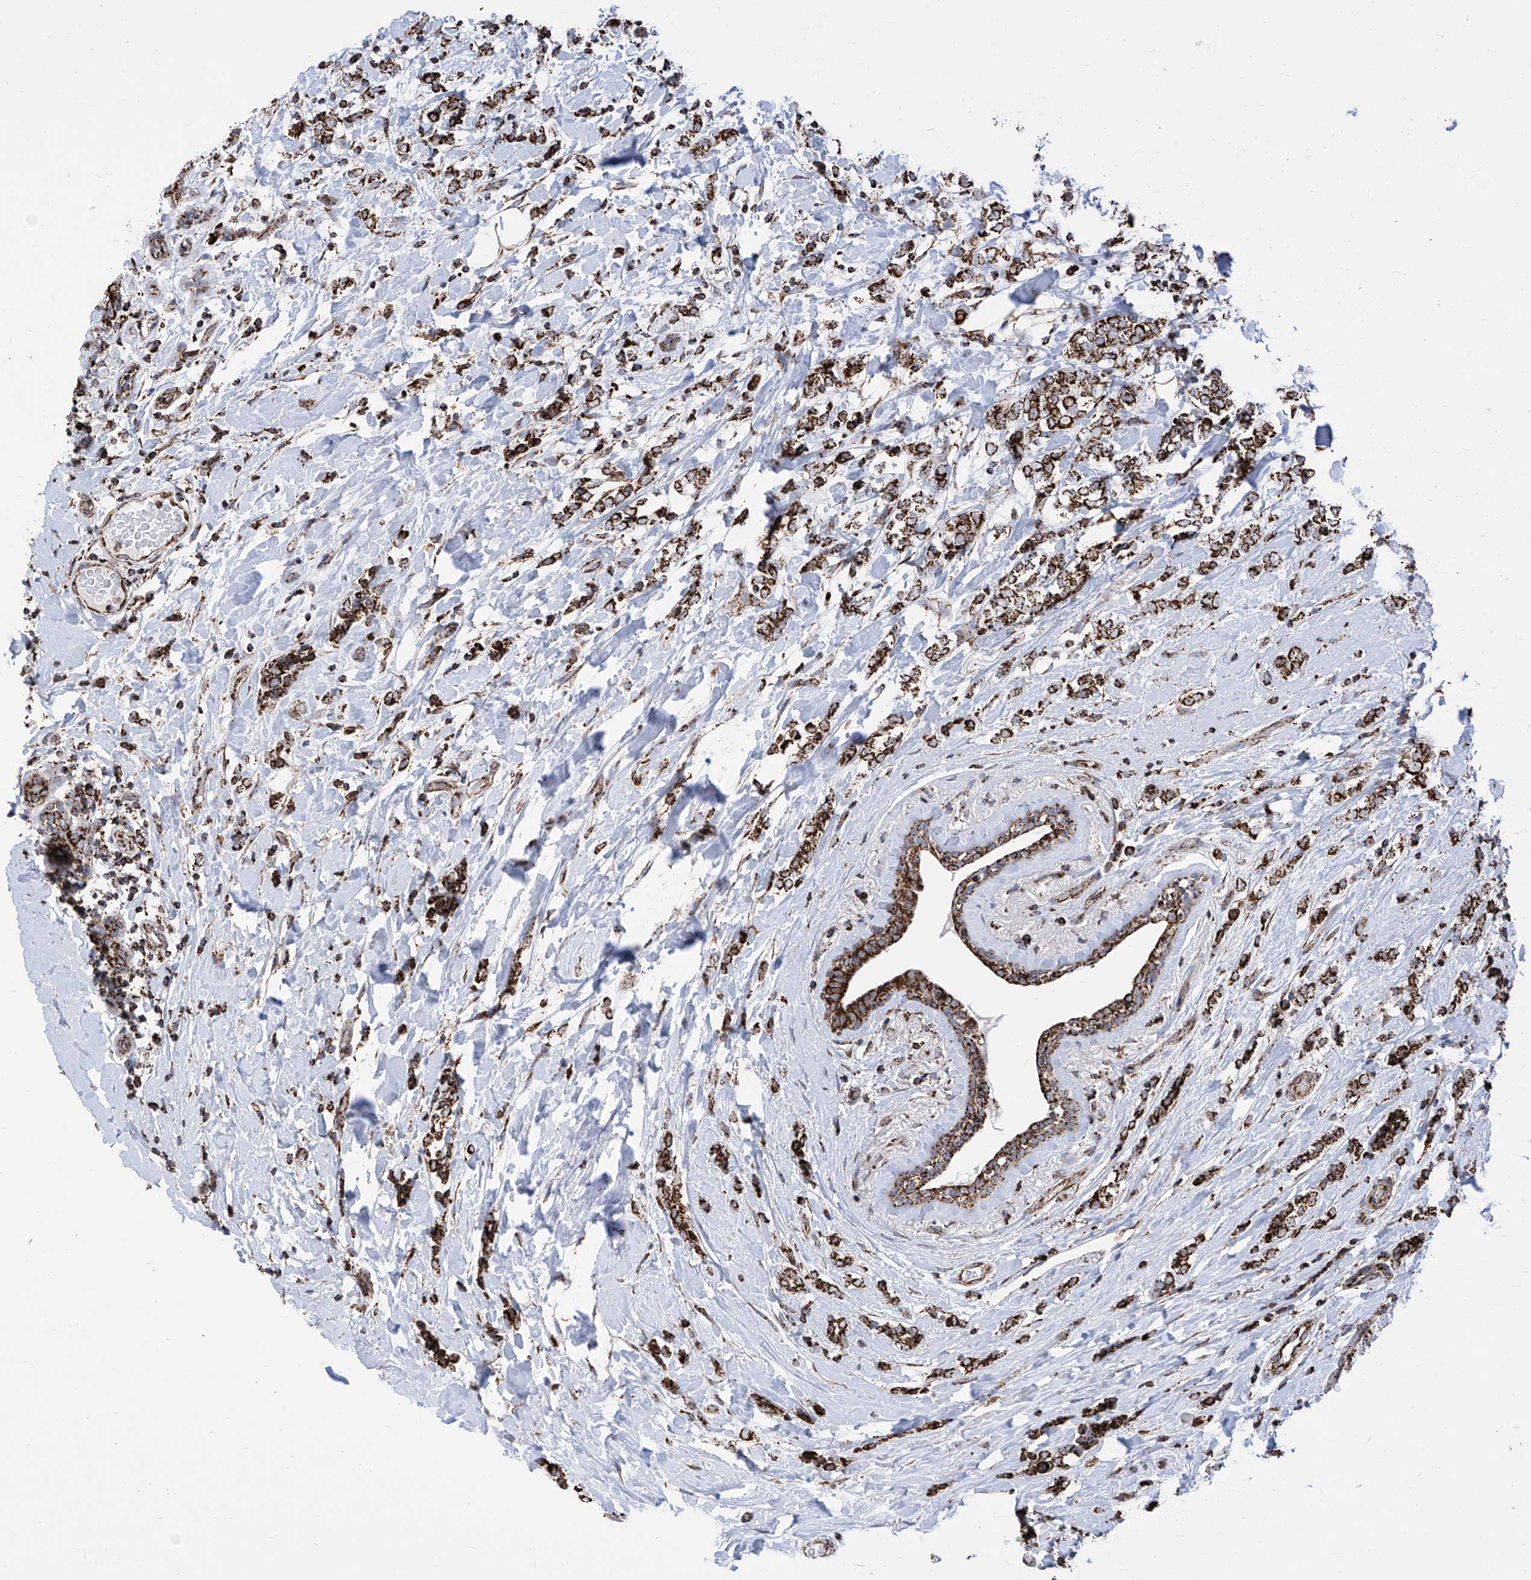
{"staining": {"intensity": "strong", "quantity": ">75%", "location": "cytoplasmic/membranous"}, "tissue": "breast cancer", "cell_type": "Tumor cells", "image_type": "cancer", "snomed": [{"axis": "morphology", "description": "Normal tissue, NOS"}, {"axis": "morphology", "description": "Lobular carcinoma"}, {"axis": "topography", "description": "Breast"}], "caption": "Immunohistochemistry (DAB (3,3'-diaminobenzidine)) staining of human breast lobular carcinoma displays strong cytoplasmic/membranous protein positivity in about >75% of tumor cells.", "gene": "COX5B", "patient": {"sex": "female", "age": 47}}